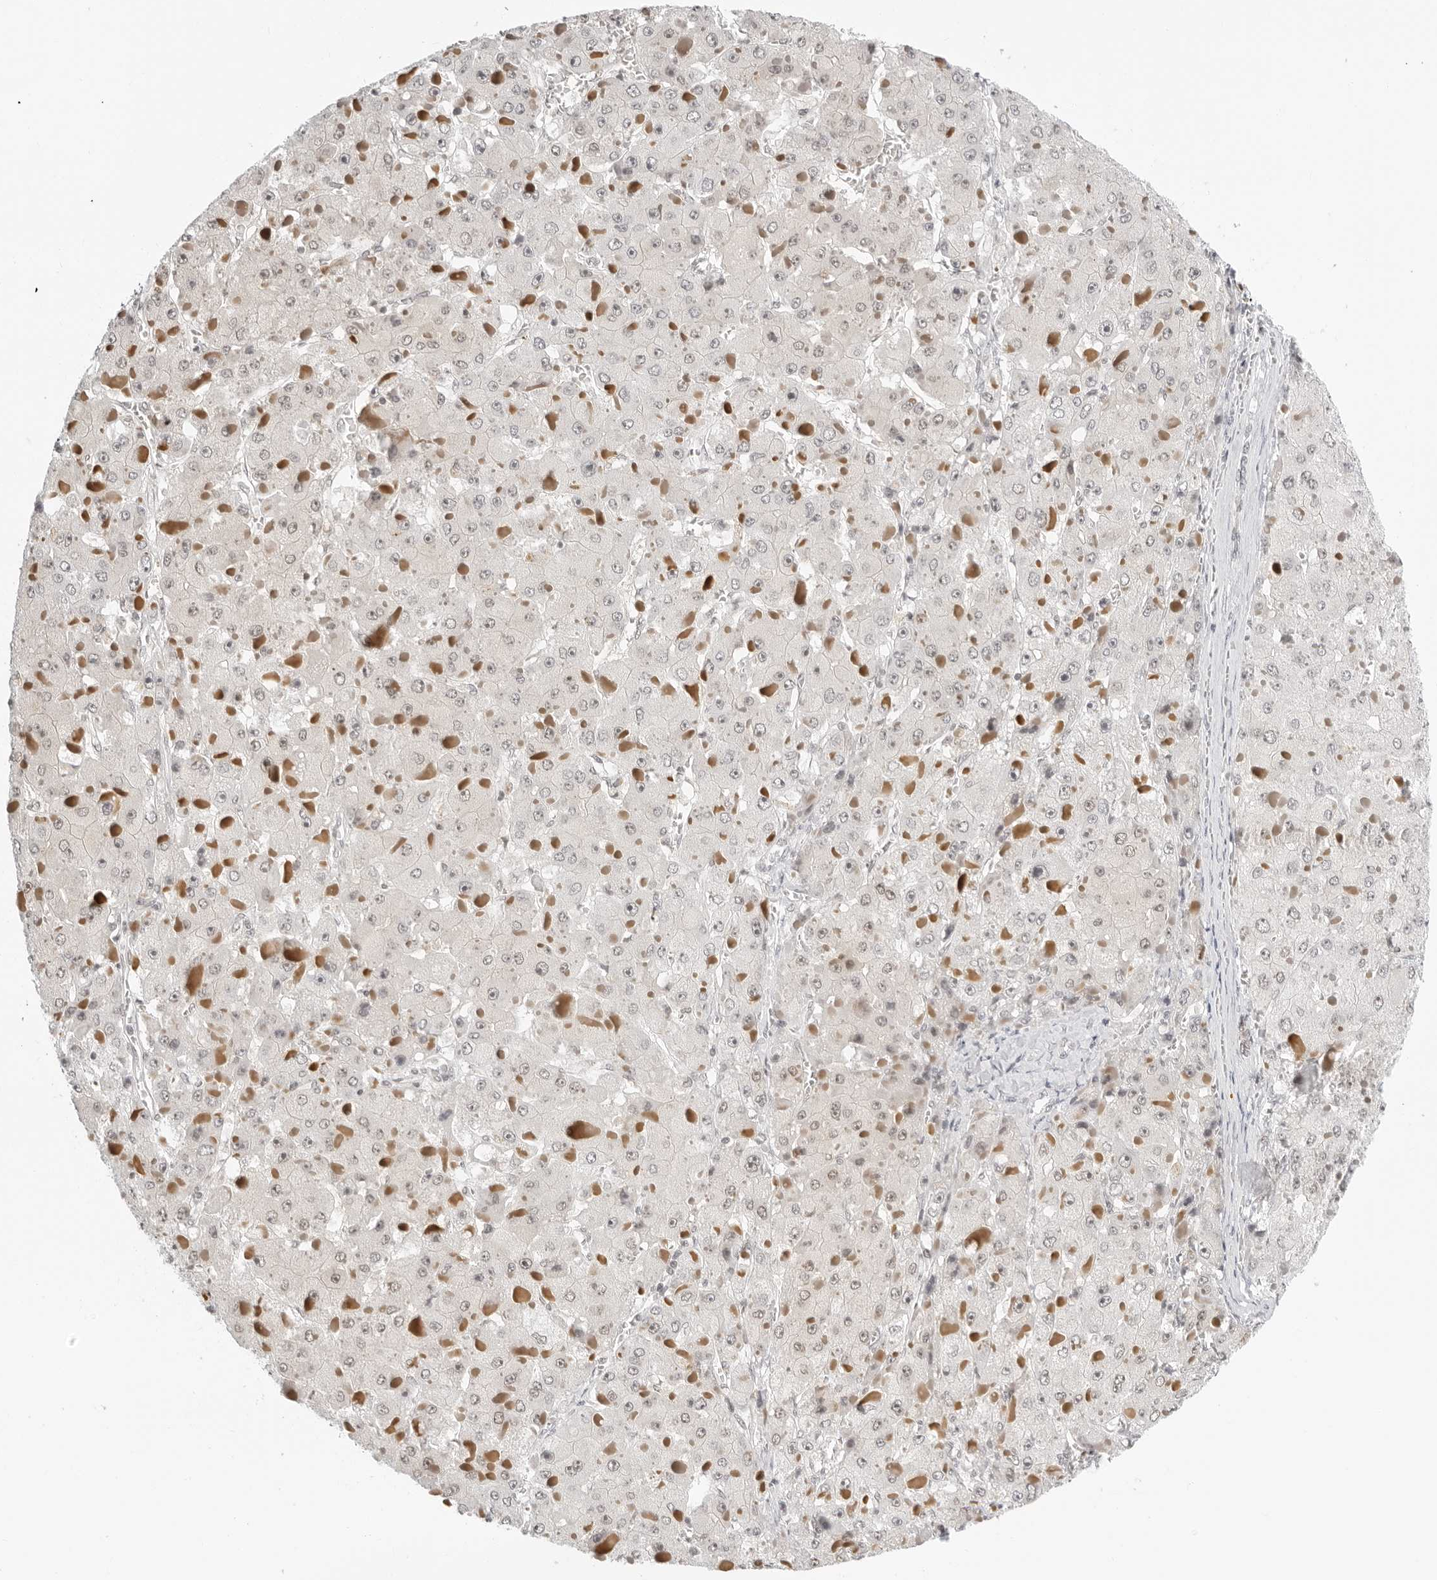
{"staining": {"intensity": "negative", "quantity": "none", "location": "none"}, "tissue": "liver cancer", "cell_type": "Tumor cells", "image_type": "cancer", "snomed": [{"axis": "morphology", "description": "Carcinoma, Hepatocellular, NOS"}, {"axis": "topography", "description": "Liver"}], "caption": "This is a histopathology image of IHC staining of hepatocellular carcinoma (liver), which shows no expression in tumor cells.", "gene": "MSH6", "patient": {"sex": "female", "age": 73}}